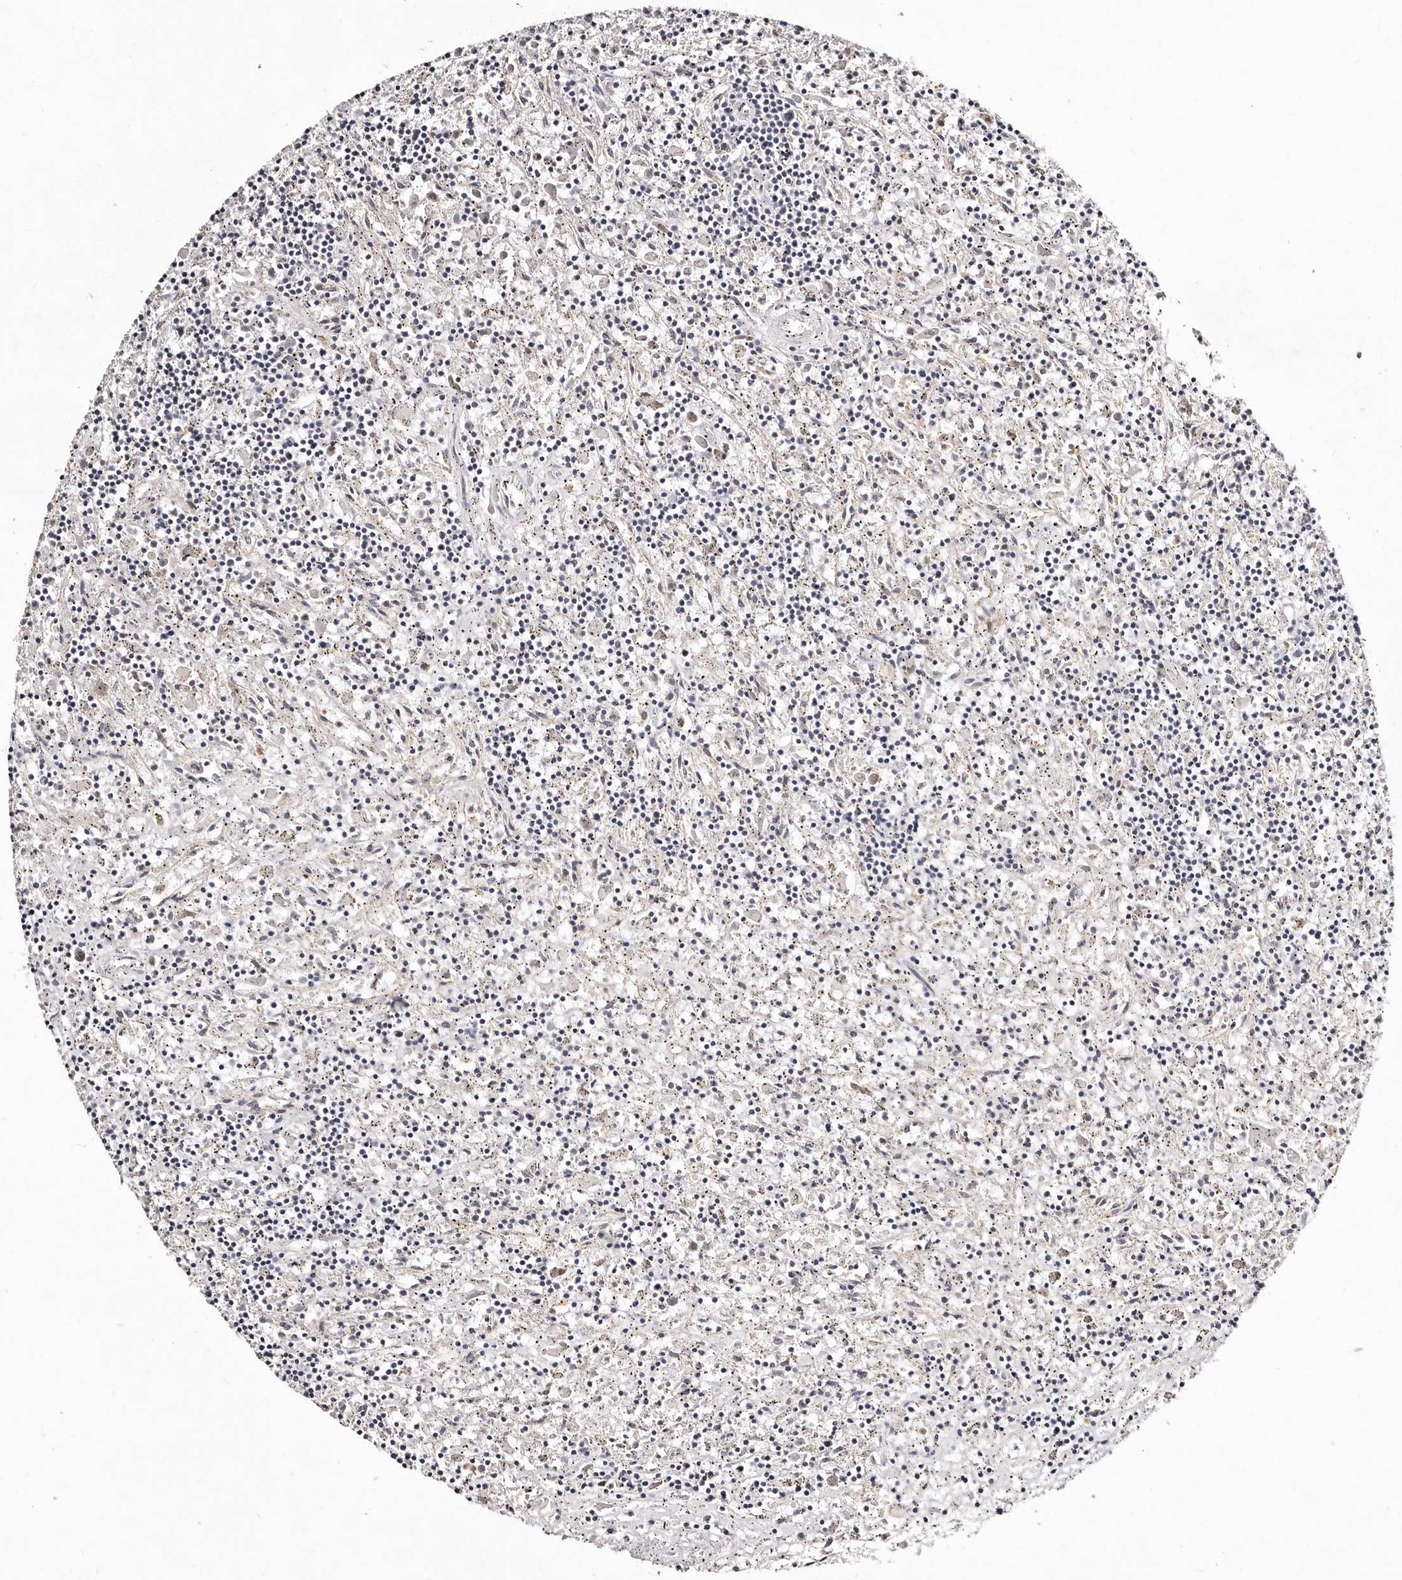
{"staining": {"intensity": "negative", "quantity": "none", "location": "none"}, "tissue": "lymphoma", "cell_type": "Tumor cells", "image_type": "cancer", "snomed": [{"axis": "morphology", "description": "Malignant lymphoma, non-Hodgkin's type, Low grade"}, {"axis": "topography", "description": "Spleen"}], "caption": "Human low-grade malignant lymphoma, non-Hodgkin's type stained for a protein using immunohistochemistry (IHC) reveals no staining in tumor cells.", "gene": "MRPS33", "patient": {"sex": "male", "age": 76}}